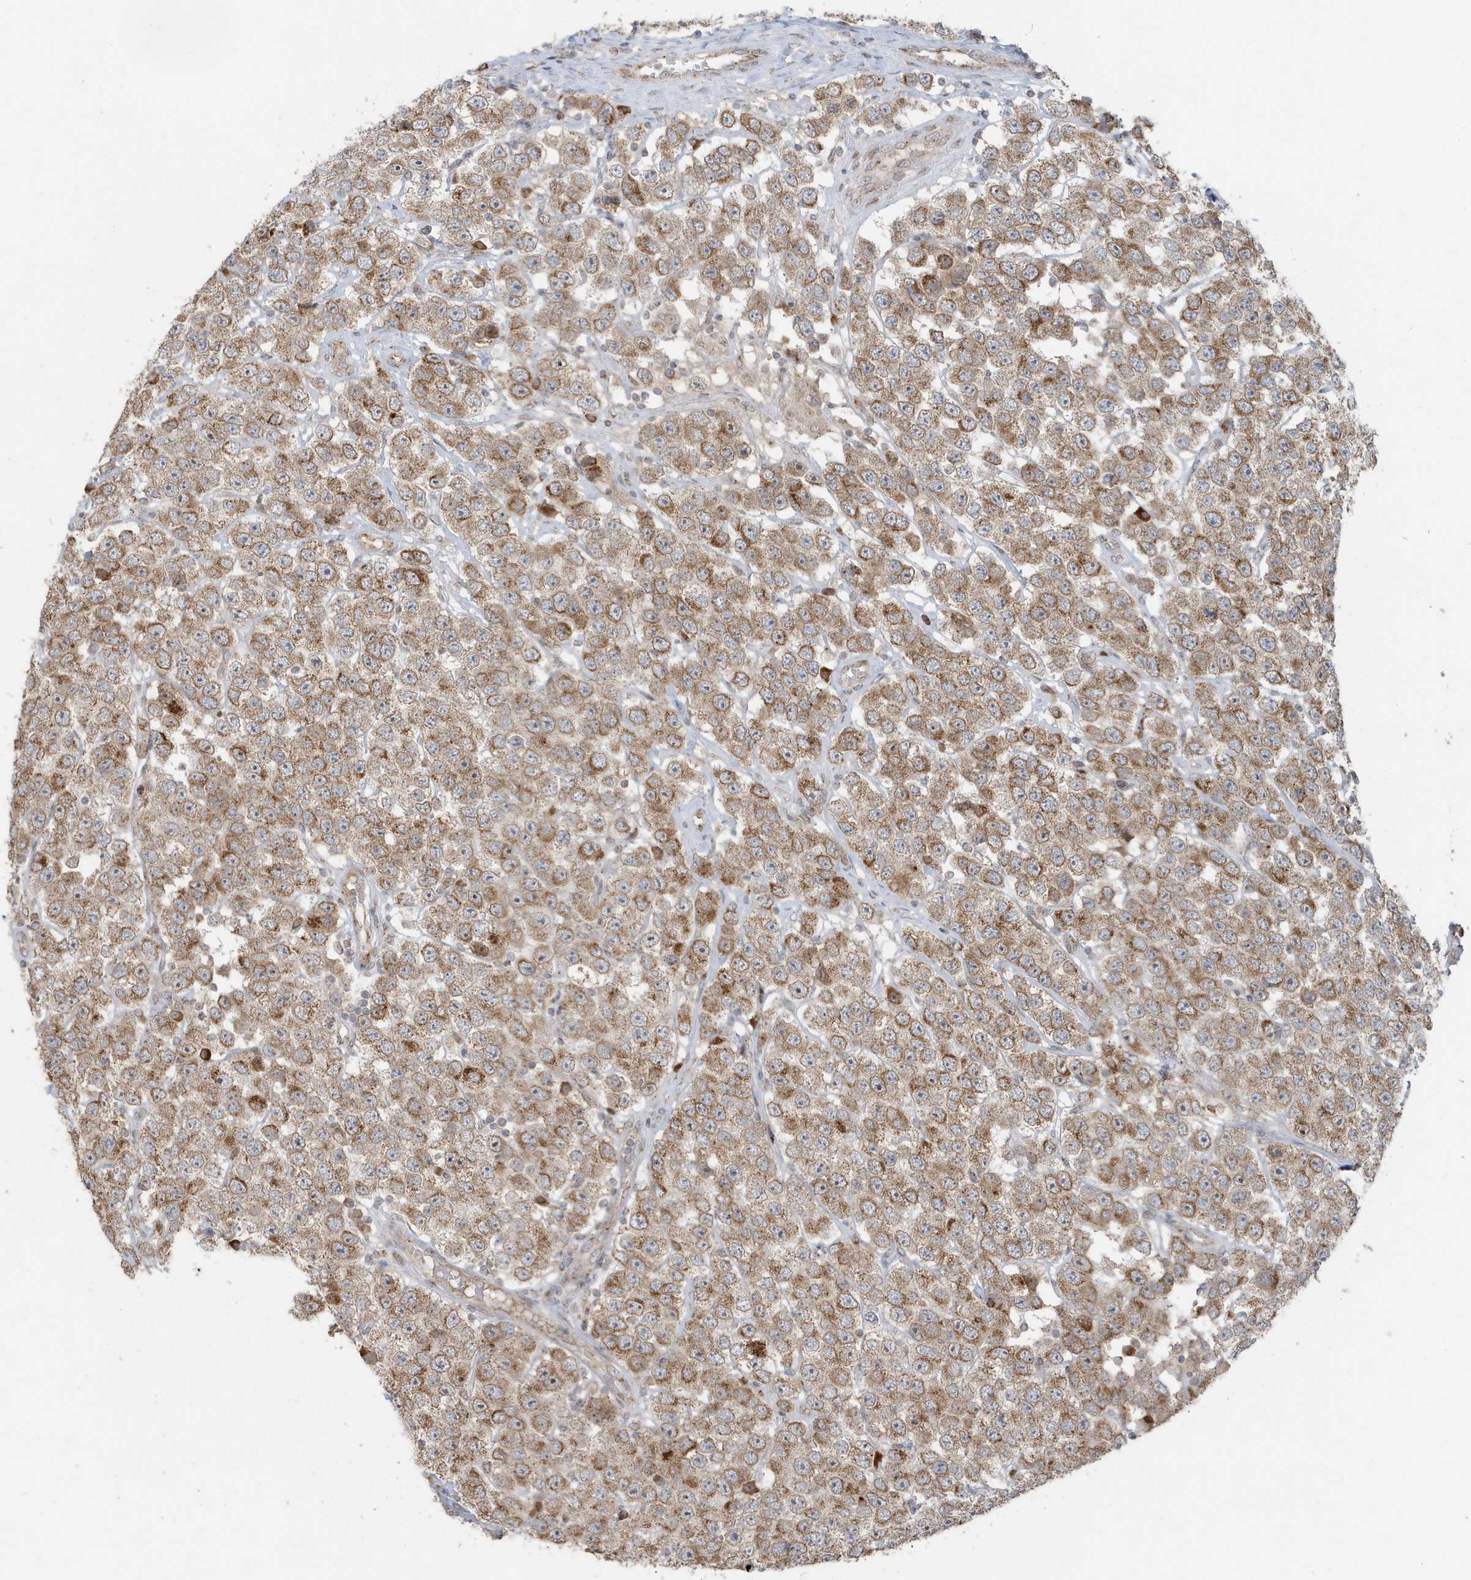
{"staining": {"intensity": "moderate", "quantity": ">75%", "location": "cytoplasmic/membranous"}, "tissue": "testis cancer", "cell_type": "Tumor cells", "image_type": "cancer", "snomed": [{"axis": "morphology", "description": "Seminoma, NOS"}, {"axis": "topography", "description": "Testis"}], "caption": "A micrograph of testis cancer (seminoma) stained for a protein exhibits moderate cytoplasmic/membranous brown staining in tumor cells.", "gene": "RER1", "patient": {"sex": "male", "age": 28}}